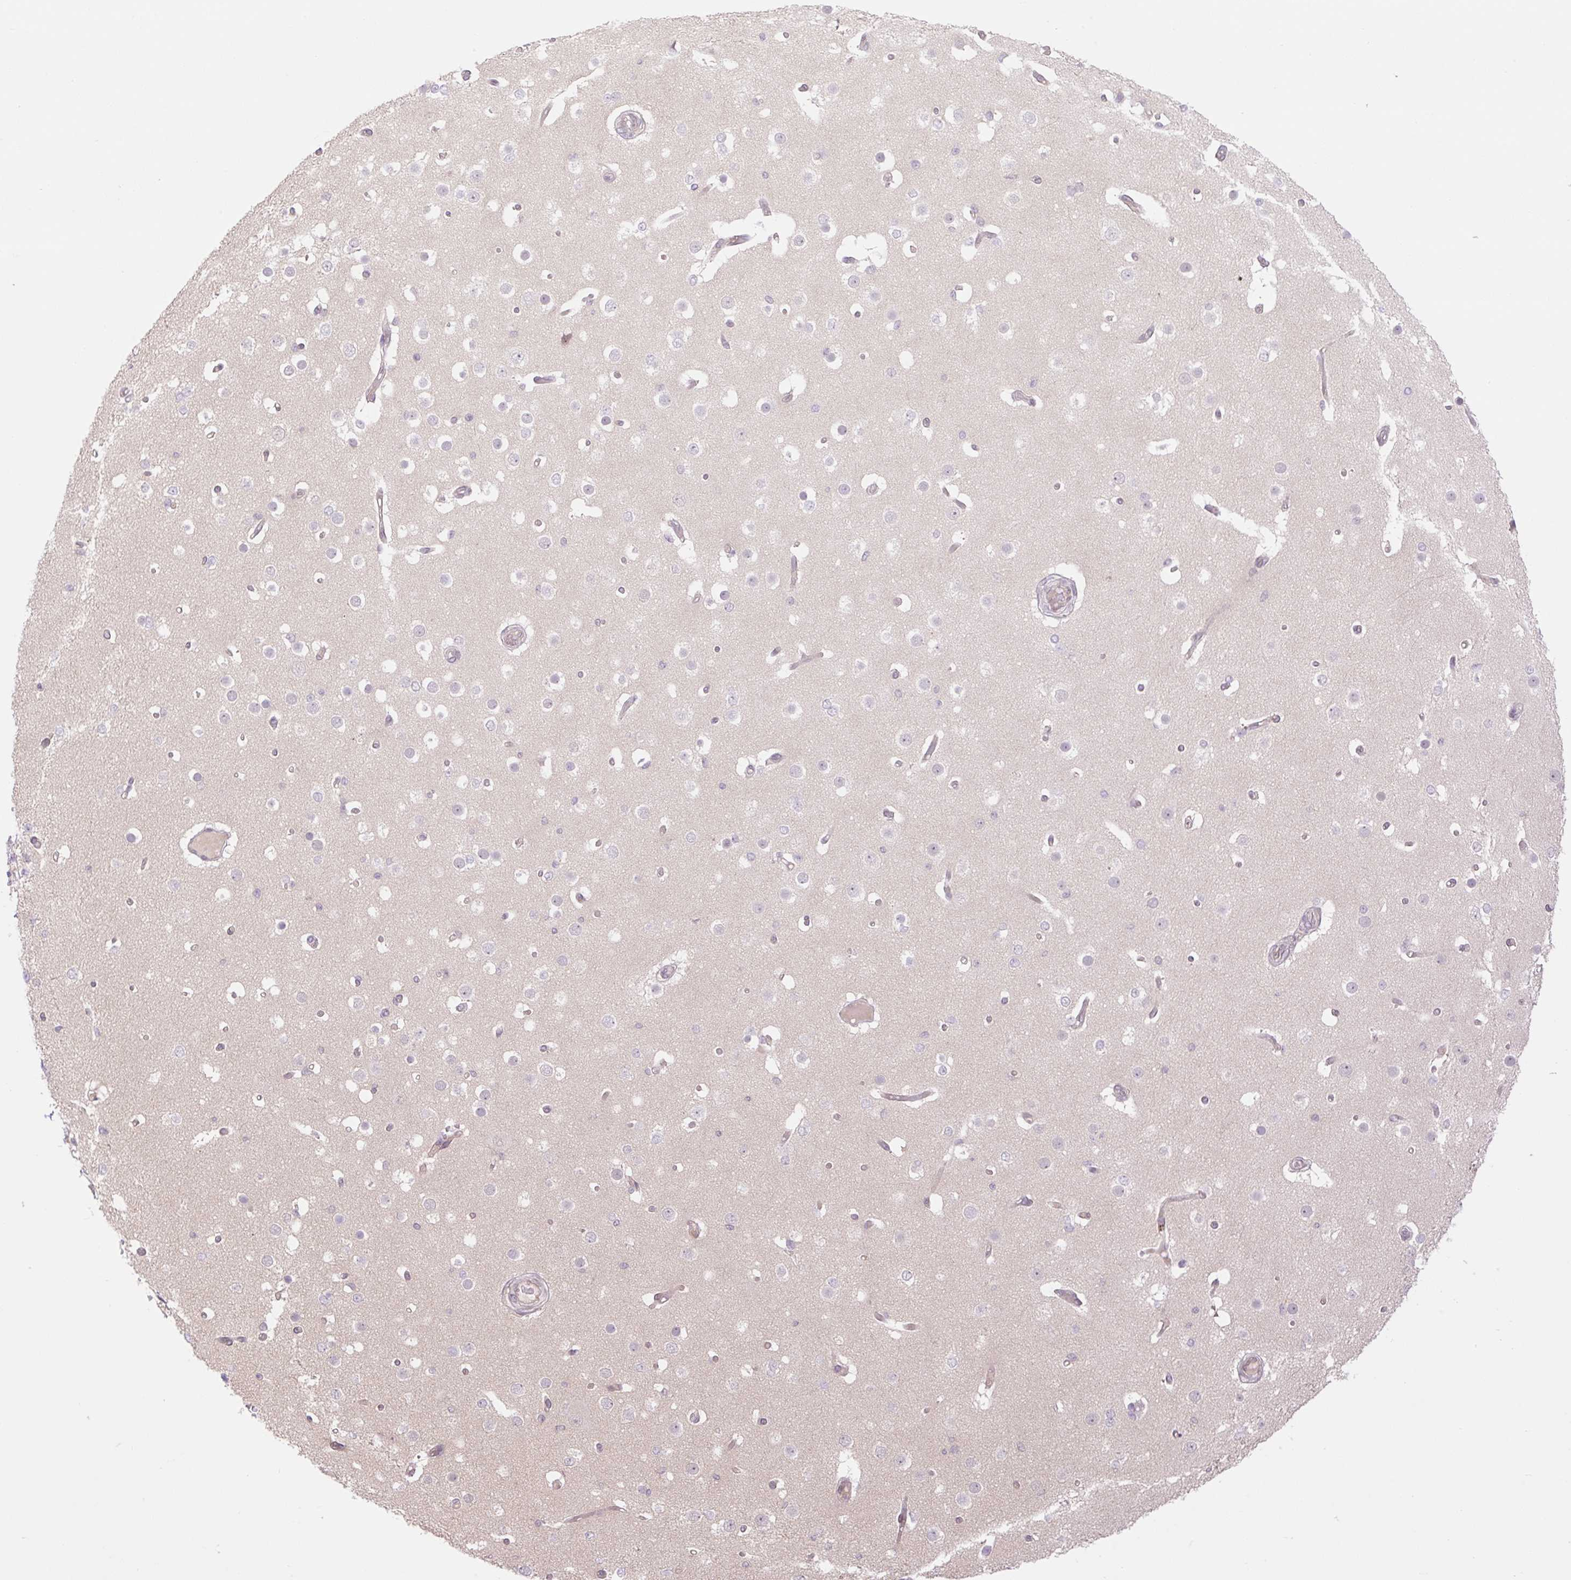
{"staining": {"intensity": "negative", "quantity": "none", "location": "none"}, "tissue": "cerebral cortex", "cell_type": "Endothelial cells", "image_type": "normal", "snomed": [{"axis": "morphology", "description": "Normal tissue, NOS"}, {"axis": "morphology", "description": "Inflammation, NOS"}, {"axis": "topography", "description": "Cerebral cortex"}], "caption": "Immunohistochemistry (IHC) histopathology image of normal cerebral cortex stained for a protein (brown), which shows no staining in endothelial cells. The staining was performed using DAB (3,3'-diaminobenzidine) to visualize the protein expression in brown, while the nuclei were stained in blue with hematoxylin (Magnification: 20x).", "gene": "VPS25", "patient": {"sex": "male", "age": 6}}